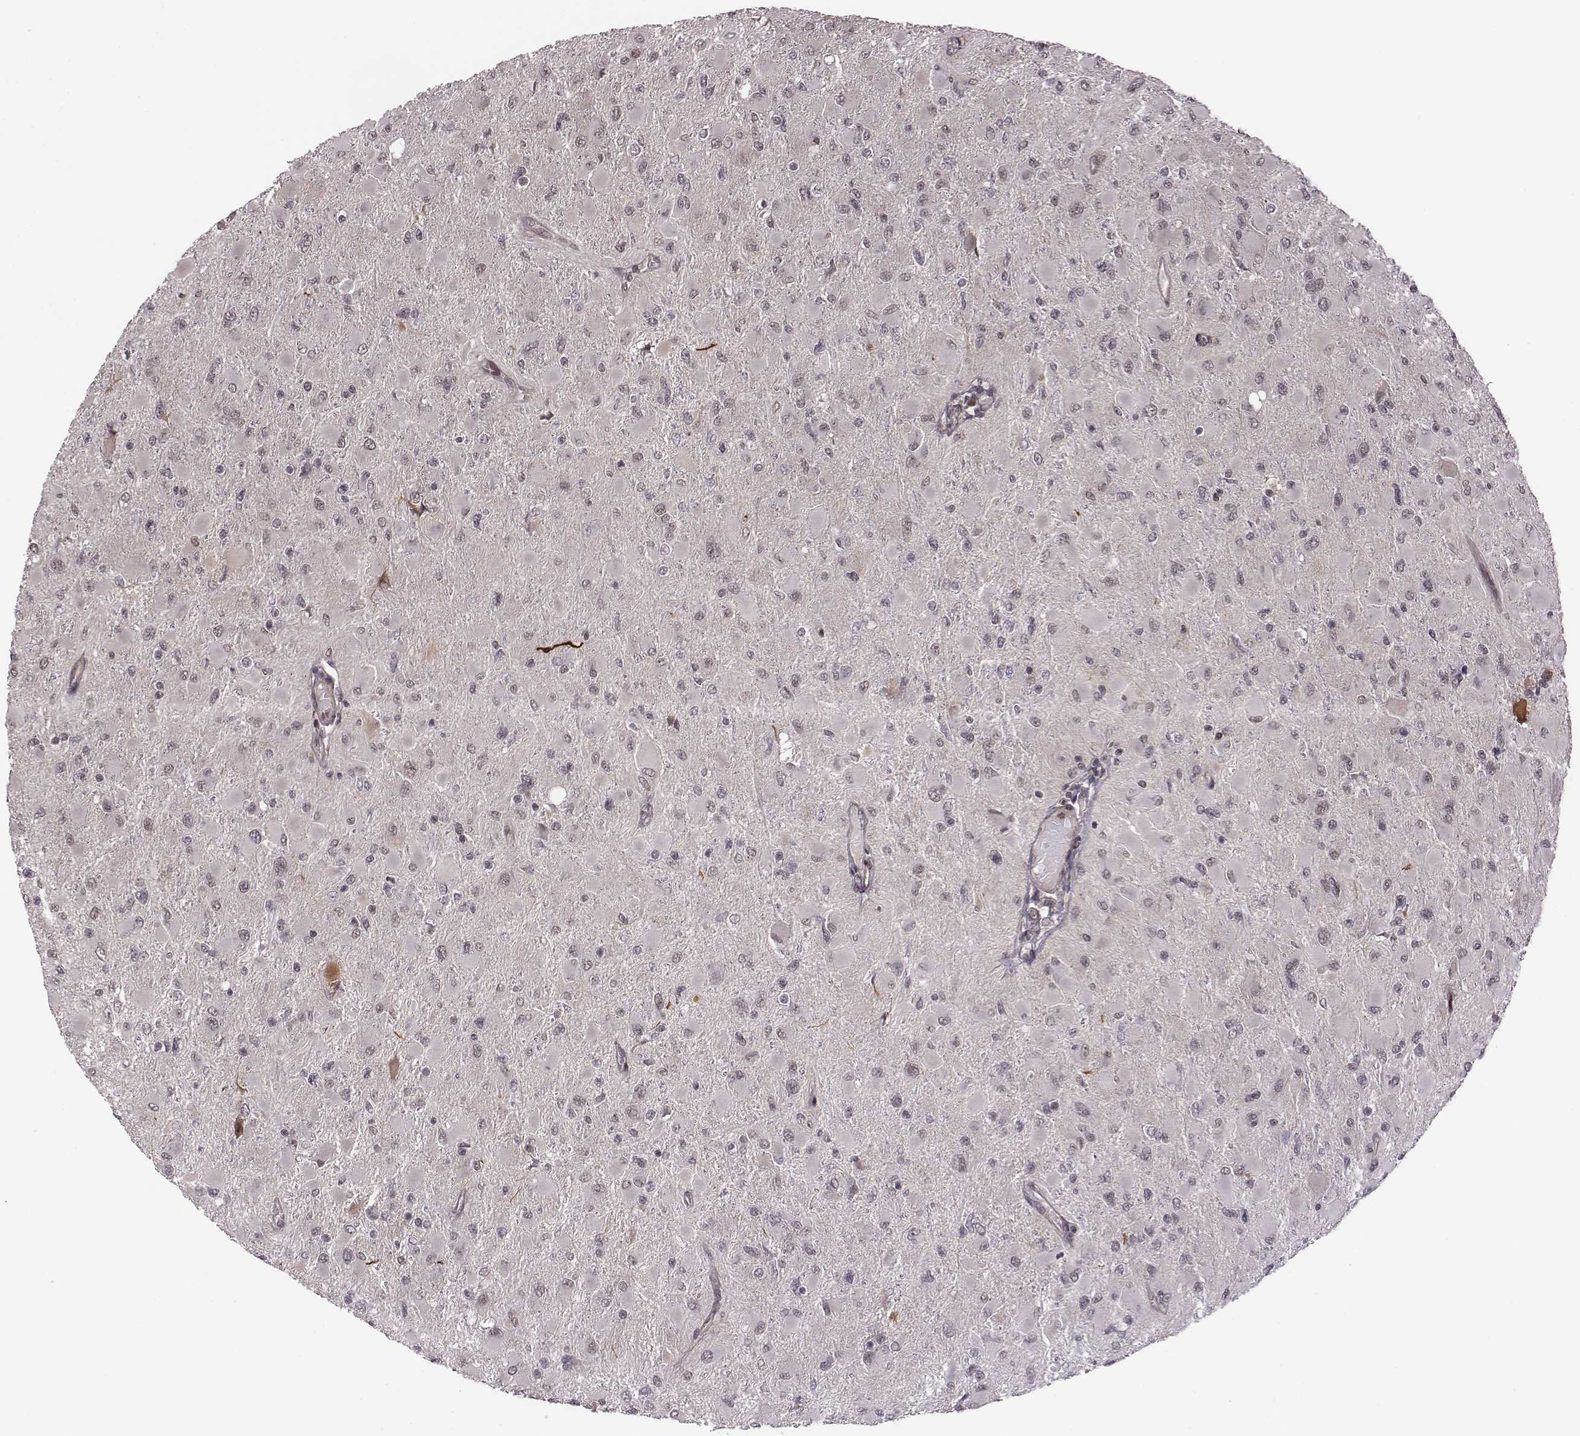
{"staining": {"intensity": "negative", "quantity": "none", "location": "none"}, "tissue": "glioma", "cell_type": "Tumor cells", "image_type": "cancer", "snomed": [{"axis": "morphology", "description": "Glioma, malignant, High grade"}, {"axis": "topography", "description": "Cerebral cortex"}], "caption": "Immunohistochemistry (IHC) of human malignant high-grade glioma reveals no expression in tumor cells. The staining was performed using DAB (3,3'-diaminobenzidine) to visualize the protein expression in brown, while the nuclei were stained in blue with hematoxylin (Magnification: 20x).", "gene": "RPL3", "patient": {"sex": "female", "age": 36}}